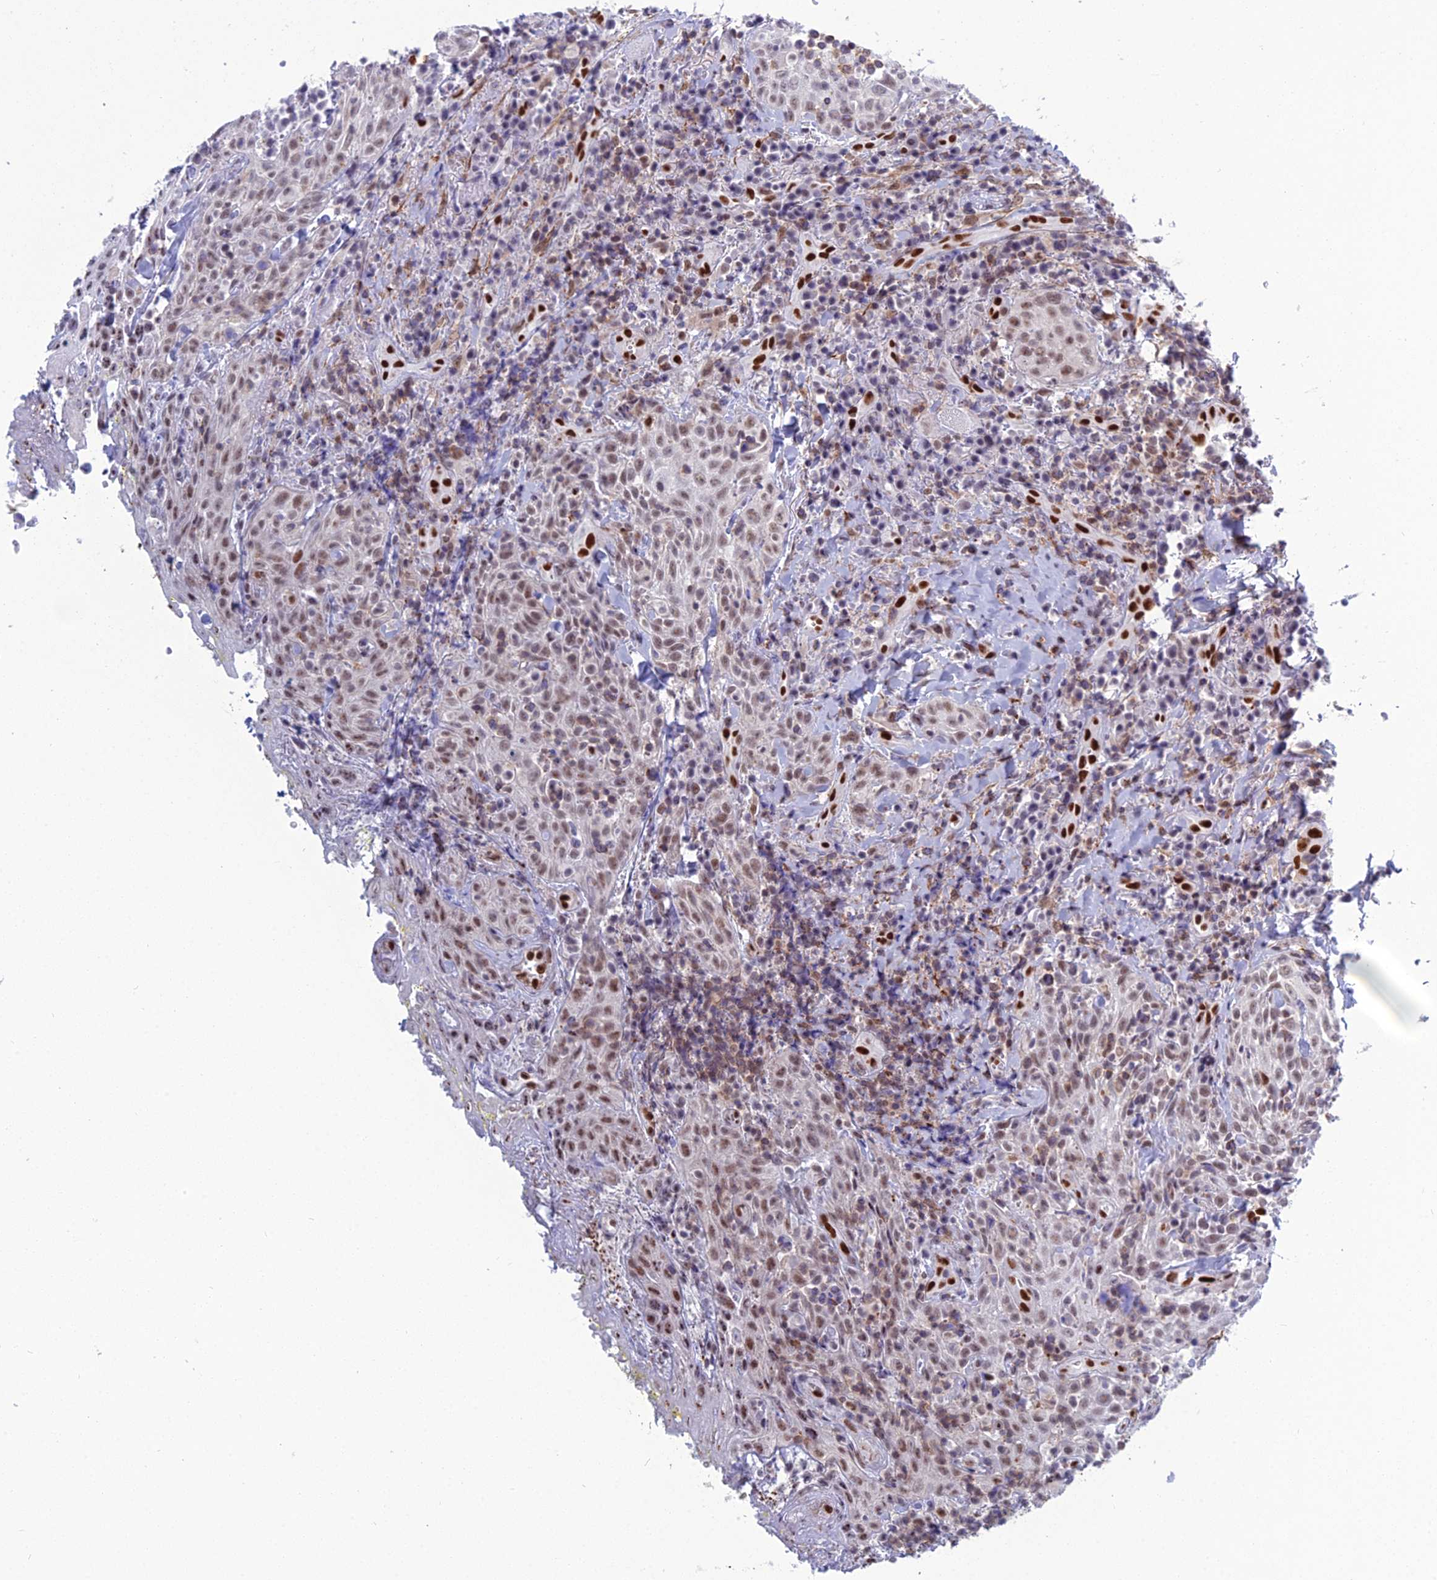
{"staining": {"intensity": "weak", "quantity": ">75%", "location": "nuclear"}, "tissue": "head and neck cancer", "cell_type": "Tumor cells", "image_type": "cancer", "snomed": [{"axis": "morphology", "description": "Squamous cell carcinoma, NOS"}, {"axis": "topography", "description": "Head-Neck"}], "caption": "Protein staining shows weak nuclear expression in about >75% of tumor cells in head and neck squamous cell carcinoma.", "gene": "NOL4L", "patient": {"sex": "female", "age": 70}}